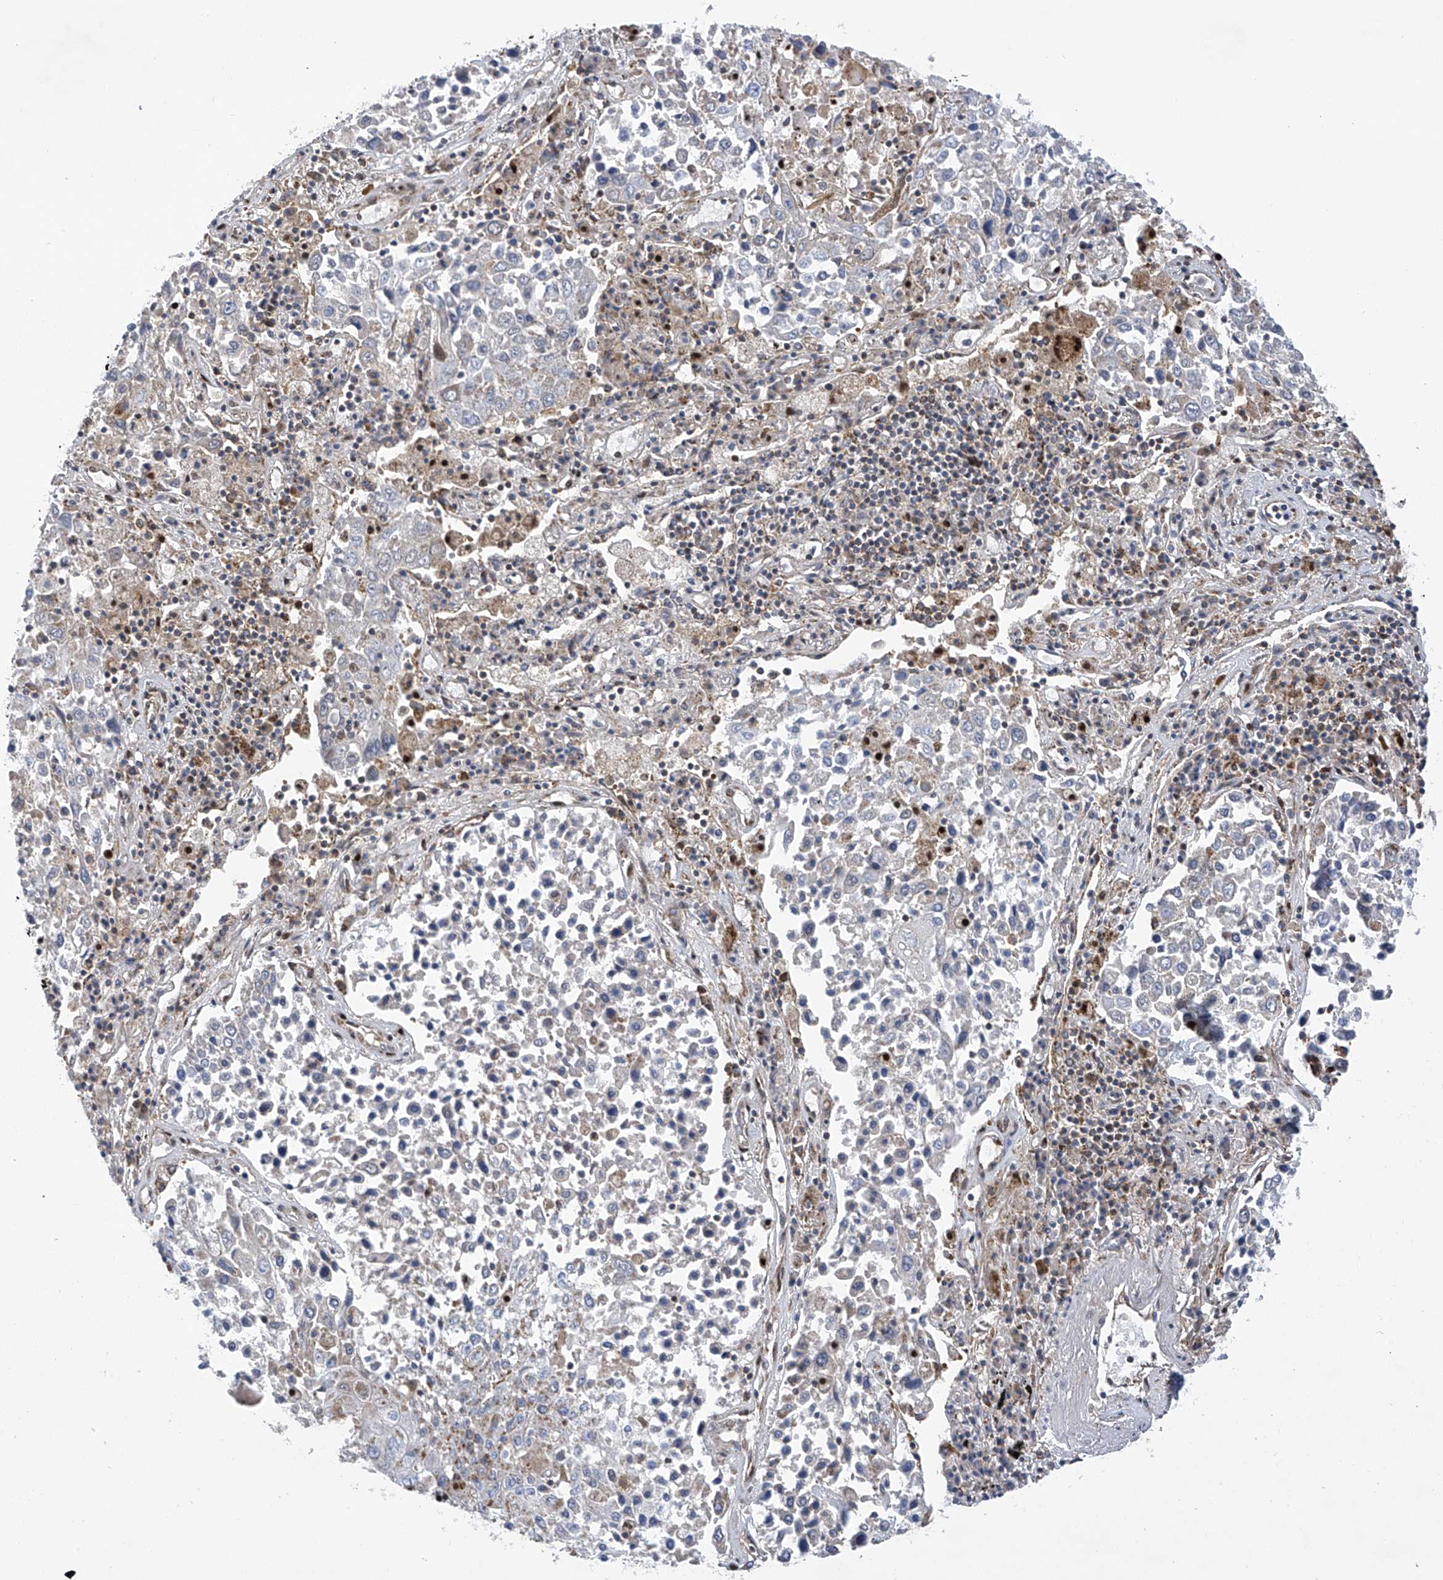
{"staining": {"intensity": "negative", "quantity": "none", "location": "none"}, "tissue": "lung cancer", "cell_type": "Tumor cells", "image_type": "cancer", "snomed": [{"axis": "morphology", "description": "Squamous cell carcinoma, NOS"}, {"axis": "topography", "description": "Lung"}], "caption": "Histopathology image shows no protein positivity in tumor cells of lung cancer tissue.", "gene": "SLCO4A1", "patient": {"sex": "male", "age": 65}}